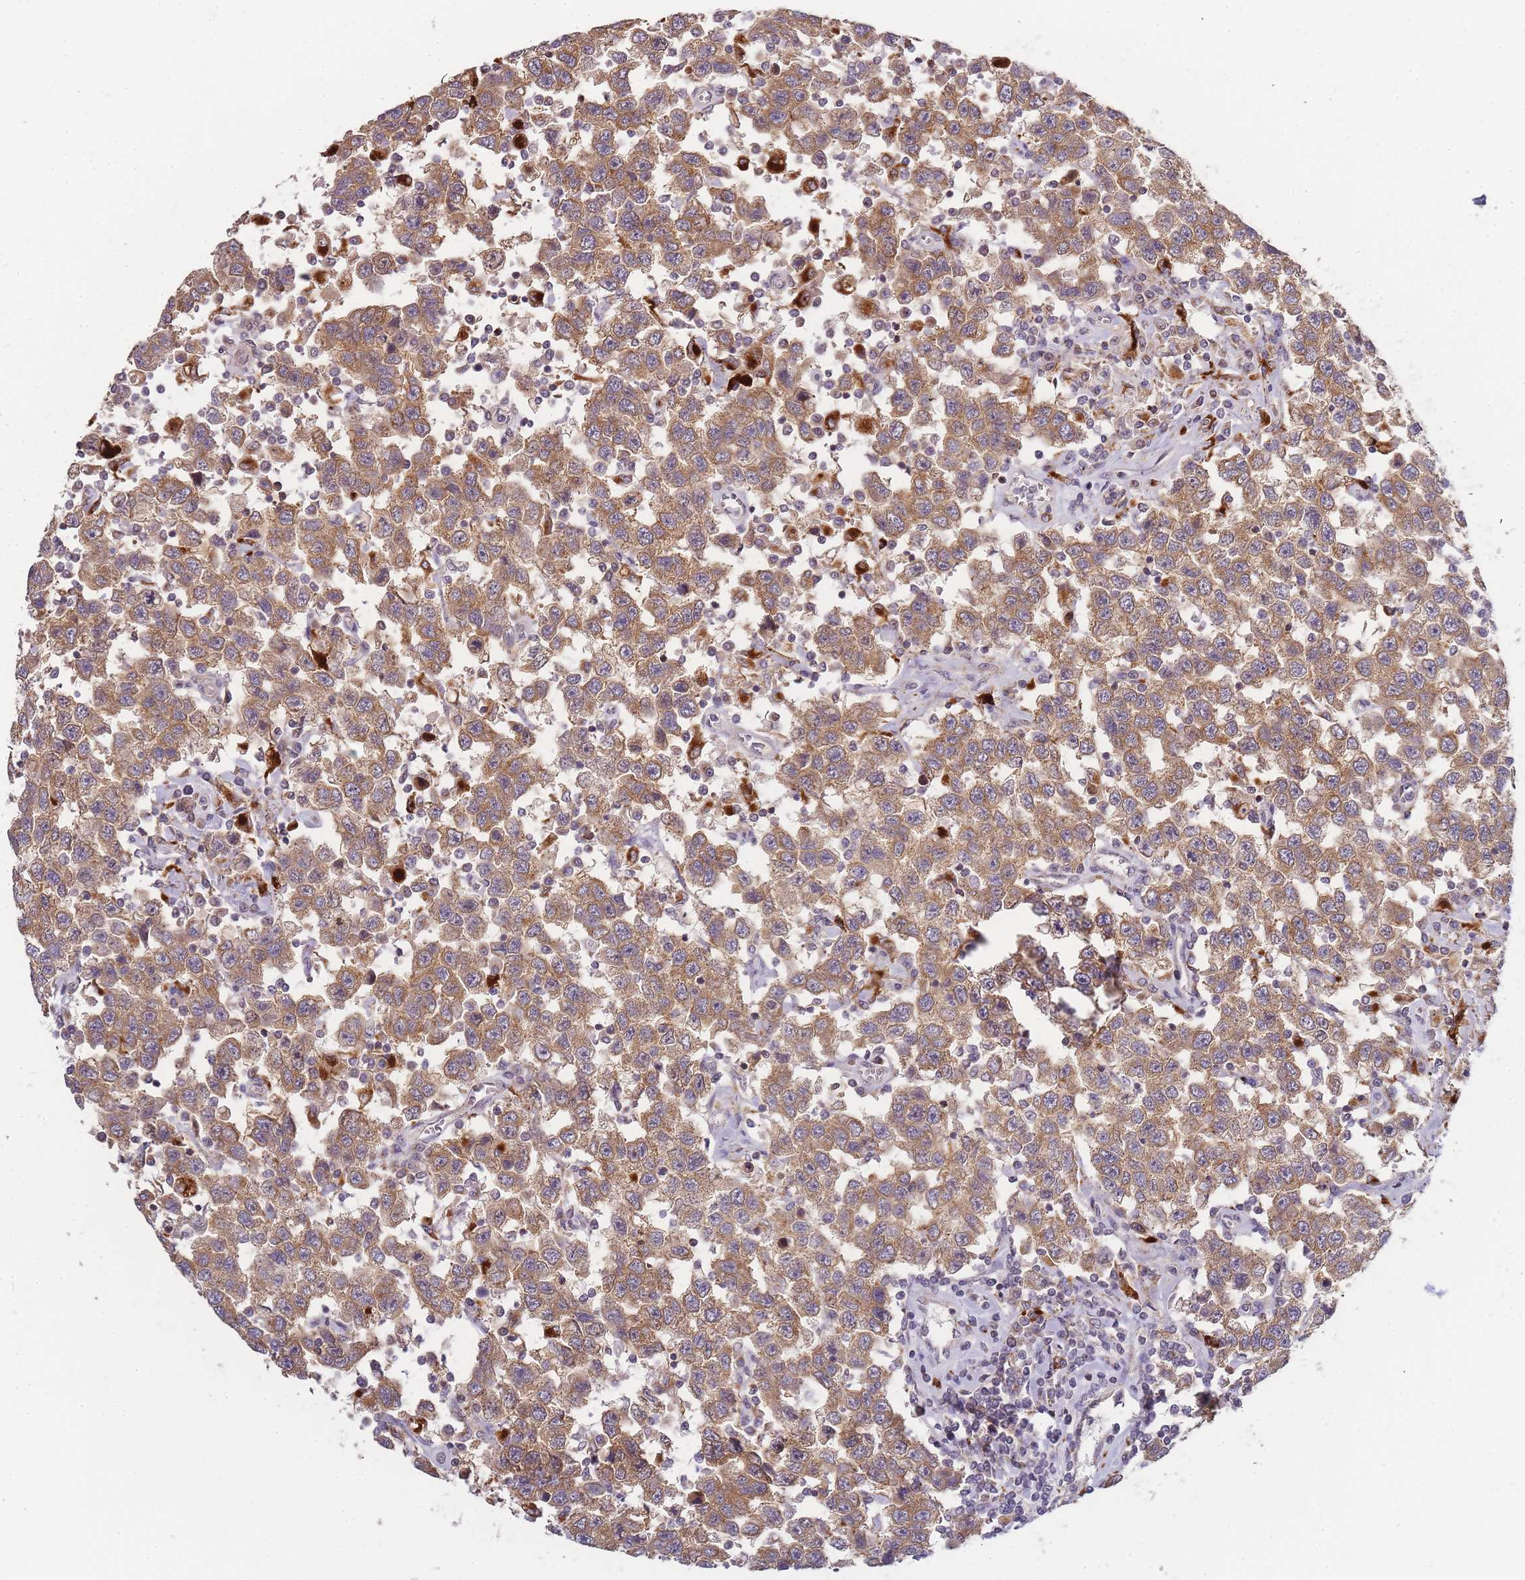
{"staining": {"intensity": "moderate", "quantity": ">75%", "location": "cytoplasmic/membranous"}, "tissue": "testis cancer", "cell_type": "Tumor cells", "image_type": "cancer", "snomed": [{"axis": "morphology", "description": "Seminoma, NOS"}, {"axis": "topography", "description": "Testis"}], "caption": "Testis cancer tissue reveals moderate cytoplasmic/membranous expression in approximately >75% of tumor cells", "gene": "ATG5", "patient": {"sex": "male", "age": 41}}